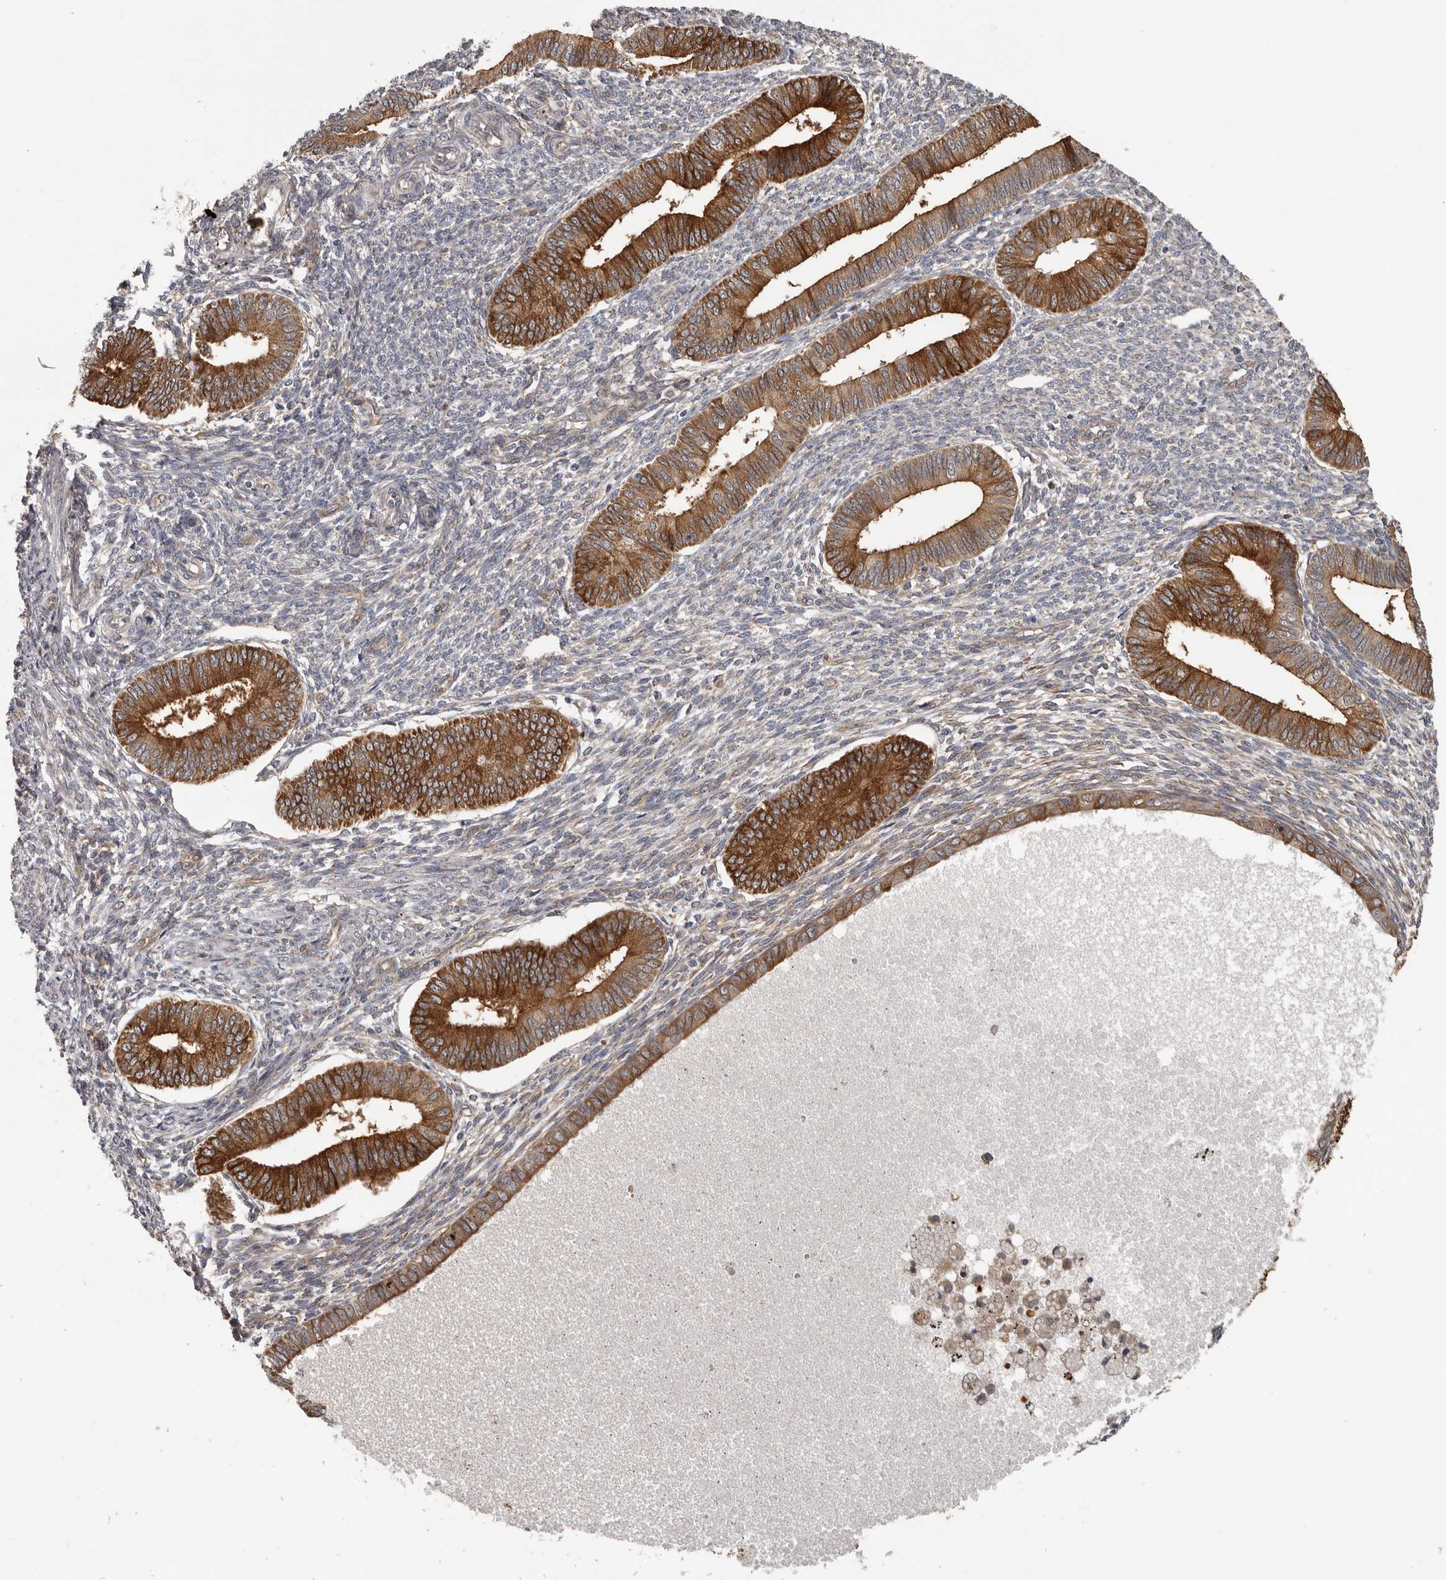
{"staining": {"intensity": "negative", "quantity": "none", "location": "none"}, "tissue": "endometrium", "cell_type": "Cells in endometrial stroma", "image_type": "normal", "snomed": [{"axis": "morphology", "description": "Normal tissue, NOS"}, {"axis": "topography", "description": "Endometrium"}], "caption": "IHC histopathology image of benign human endometrium stained for a protein (brown), which shows no staining in cells in endometrial stroma.", "gene": "MTF1", "patient": {"sex": "female", "age": 46}}